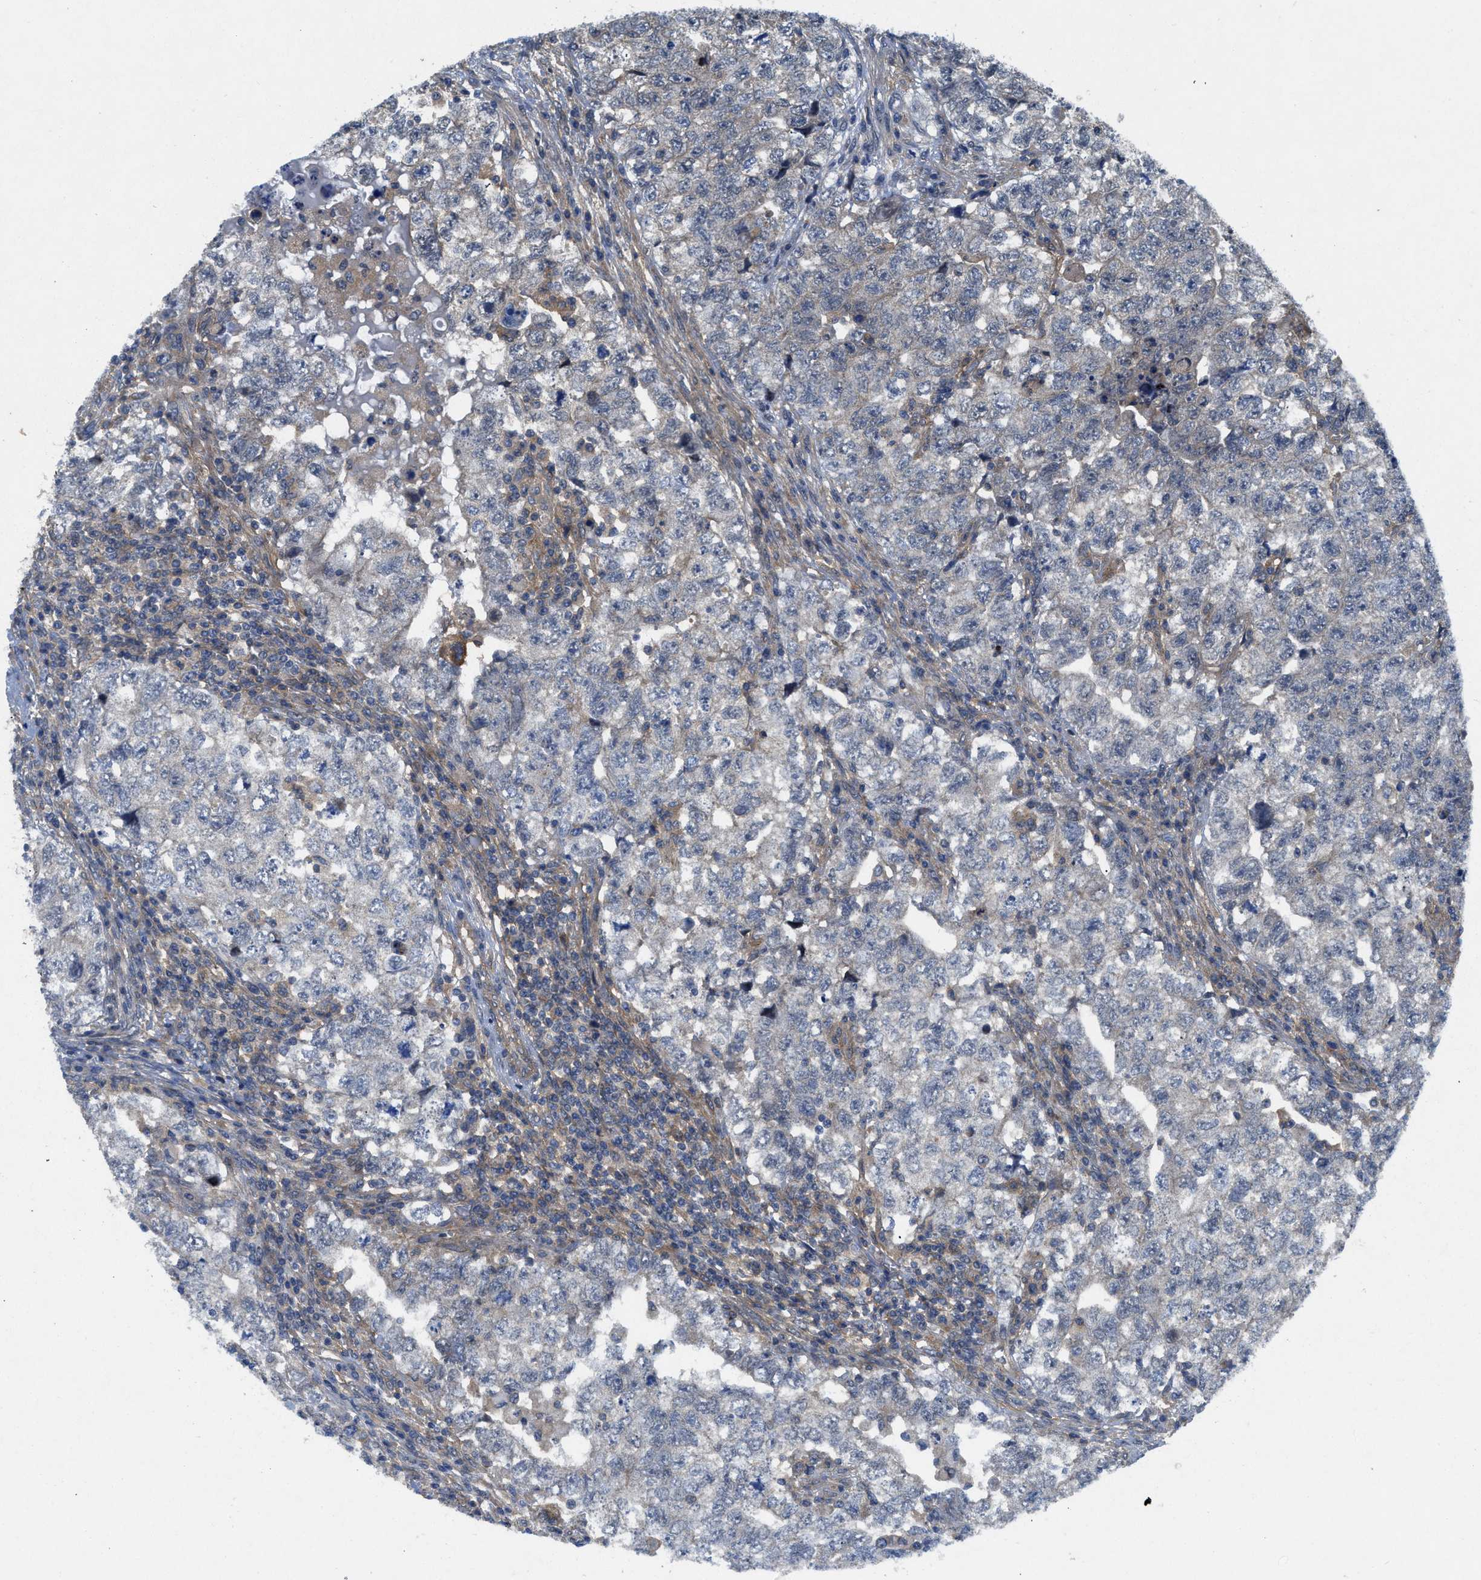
{"staining": {"intensity": "negative", "quantity": "none", "location": "none"}, "tissue": "testis cancer", "cell_type": "Tumor cells", "image_type": "cancer", "snomed": [{"axis": "morphology", "description": "Carcinoma, Embryonal, NOS"}, {"axis": "topography", "description": "Testis"}], "caption": "DAB (3,3'-diaminobenzidine) immunohistochemical staining of human testis cancer exhibits no significant positivity in tumor cells.", "gene": "PANX1", "patient": {"sex": "male", "age": 36}}